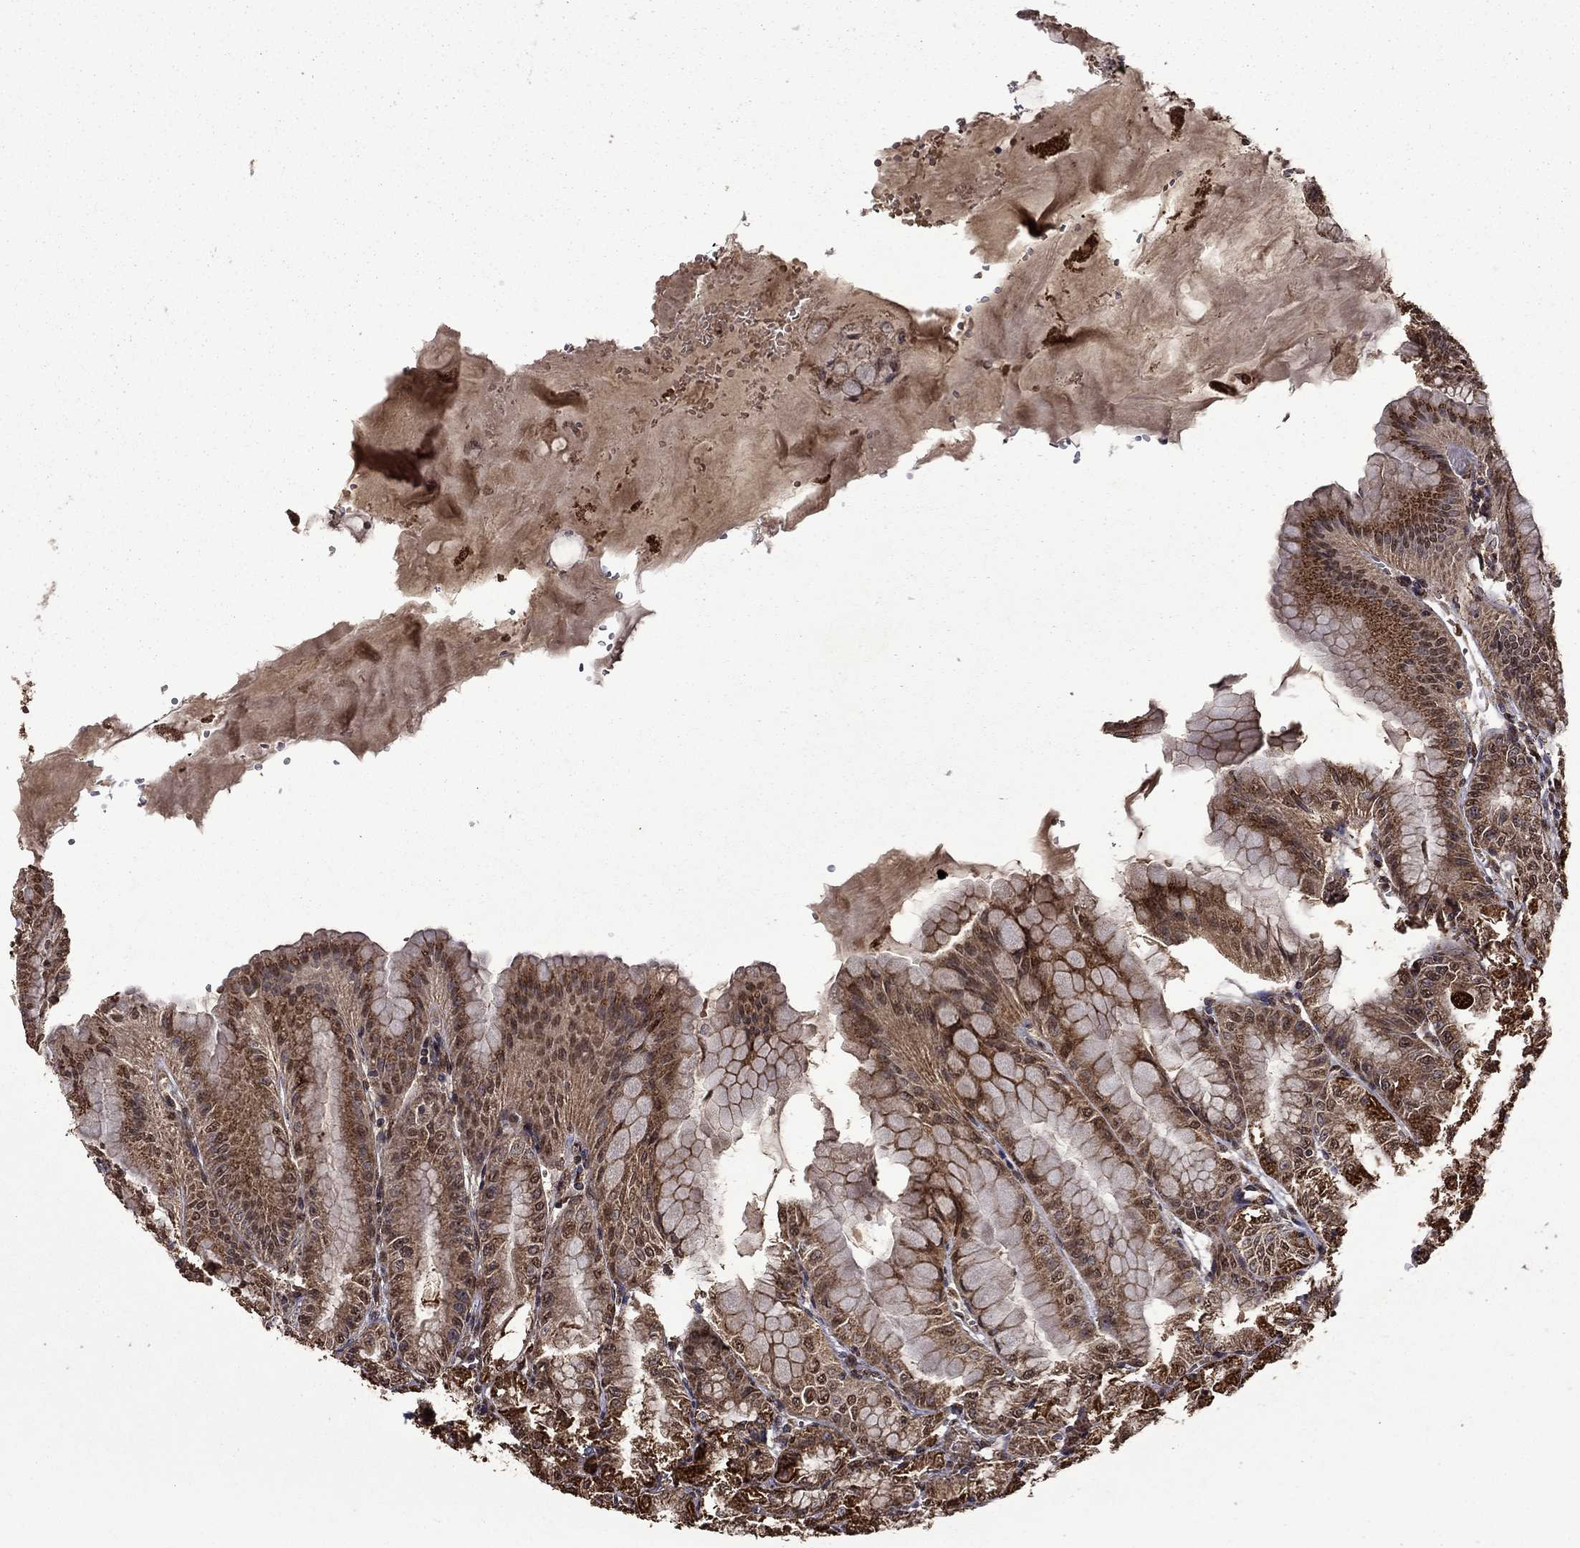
{"staining": {"intensity": "strong", "quantity": "25%-75%", "location": "cytoplasmic/membranous"}, "tissue": "stomach", "cell_type": "Glandular cells", "image_type": "normal", "snomed": [{"axis": "morphology", "description": "Normal tissue, NOS"}, {"axis": "topography", "description": "Stomach"}], "caption": "The micrograph shows staining of normal stomach, revealing strong cytoplasmic/membranous protein expression (brown color) within glandular cells.", "gene": "ITM2B", "patient": {"sex": "male", "age": 71}}